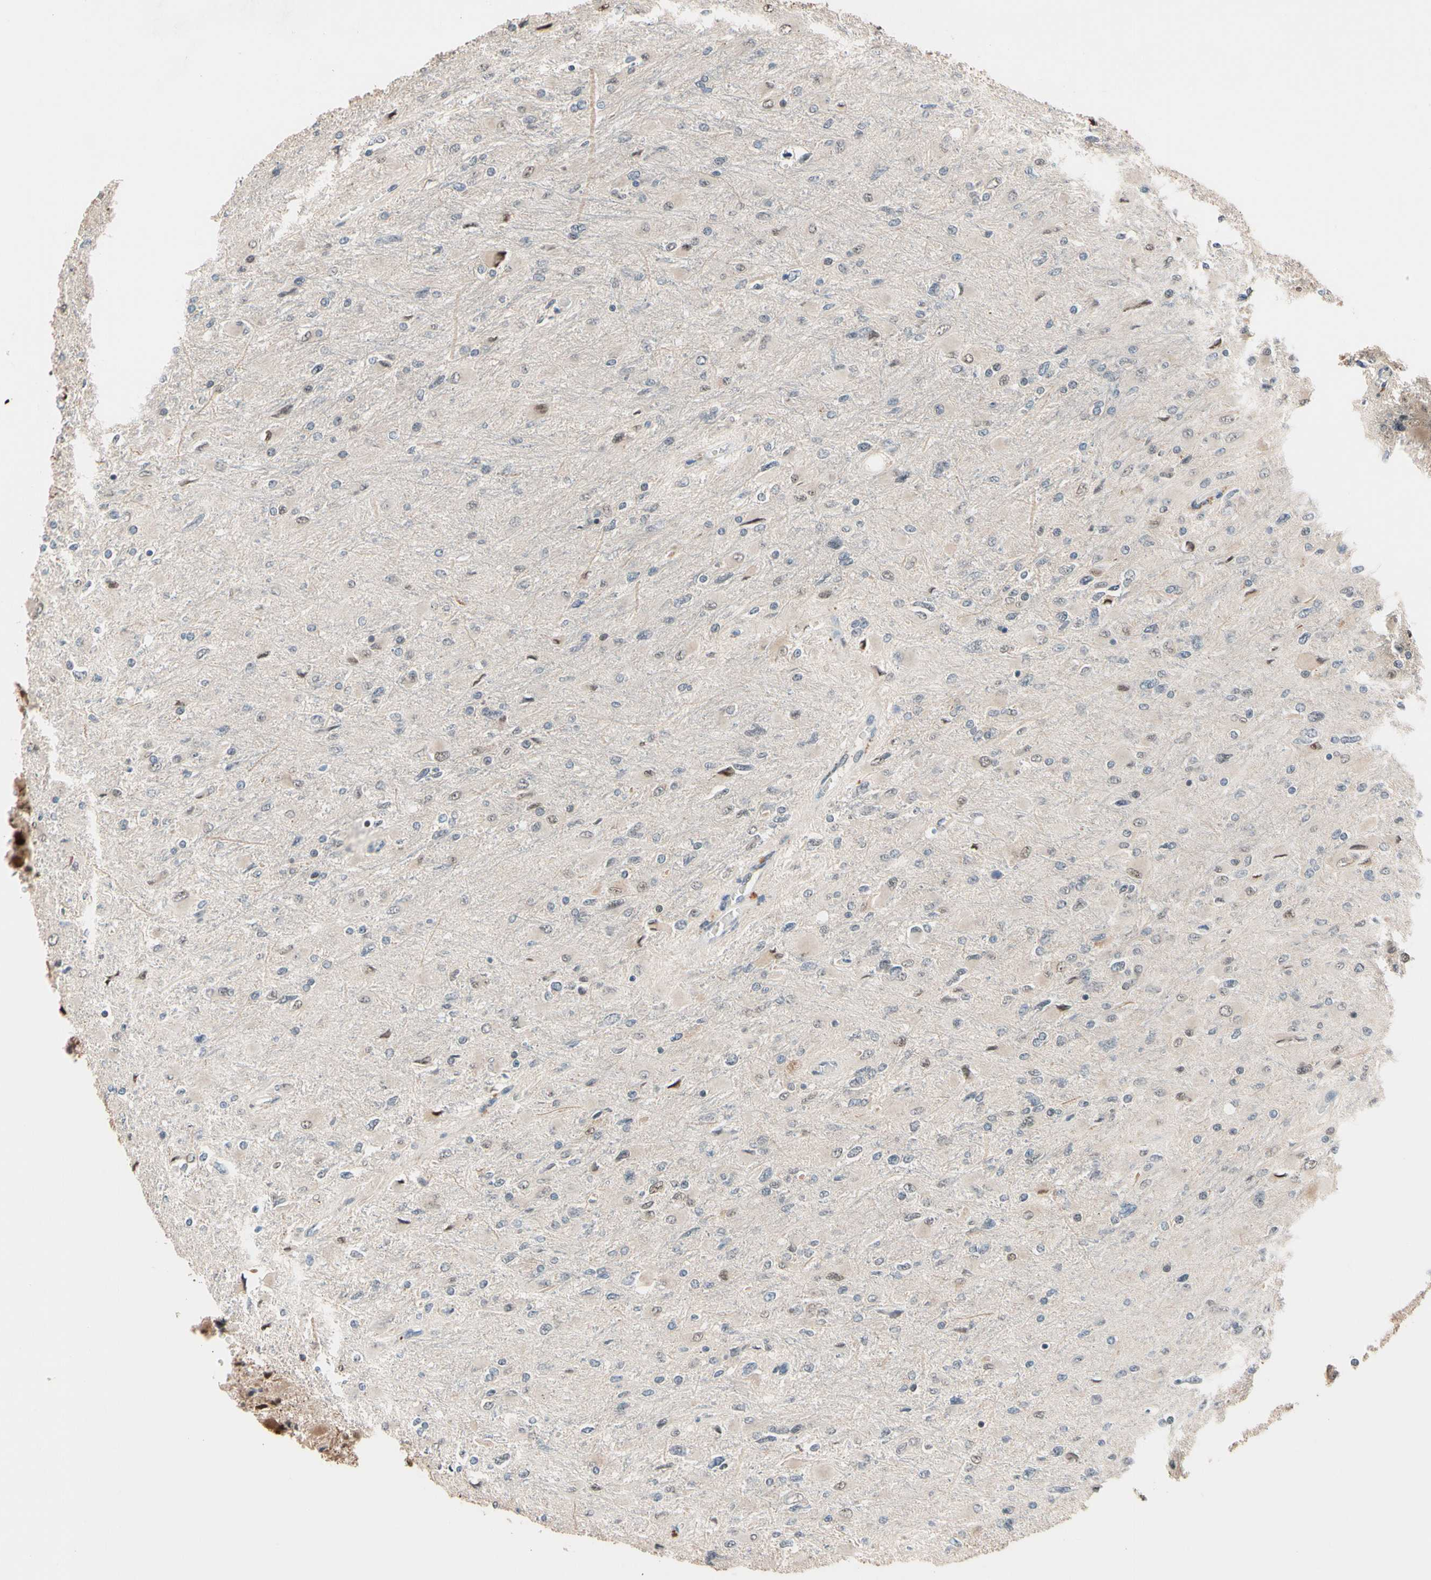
{"staining": {"intensity": "weak", "quantity": "<25%", "location": "cytoplasmic/membranous,nuclear"}, "tissue": "glioma", "cell_type": "Tumor cells", "image_type": "cancer", "snomed": [{"axis": "morphology", "description": "Glioma, malignant, High grade"}, {"axis": "topography", "description": "Cerebral cortex"}], "caption": "A high-resolution image shows immunohistochemistry (IHC) staining of glioma, which exhibits no significant staining in tumor cells.", "gene": "NGEF", "patient": {"sex": "female", "age": 36}}